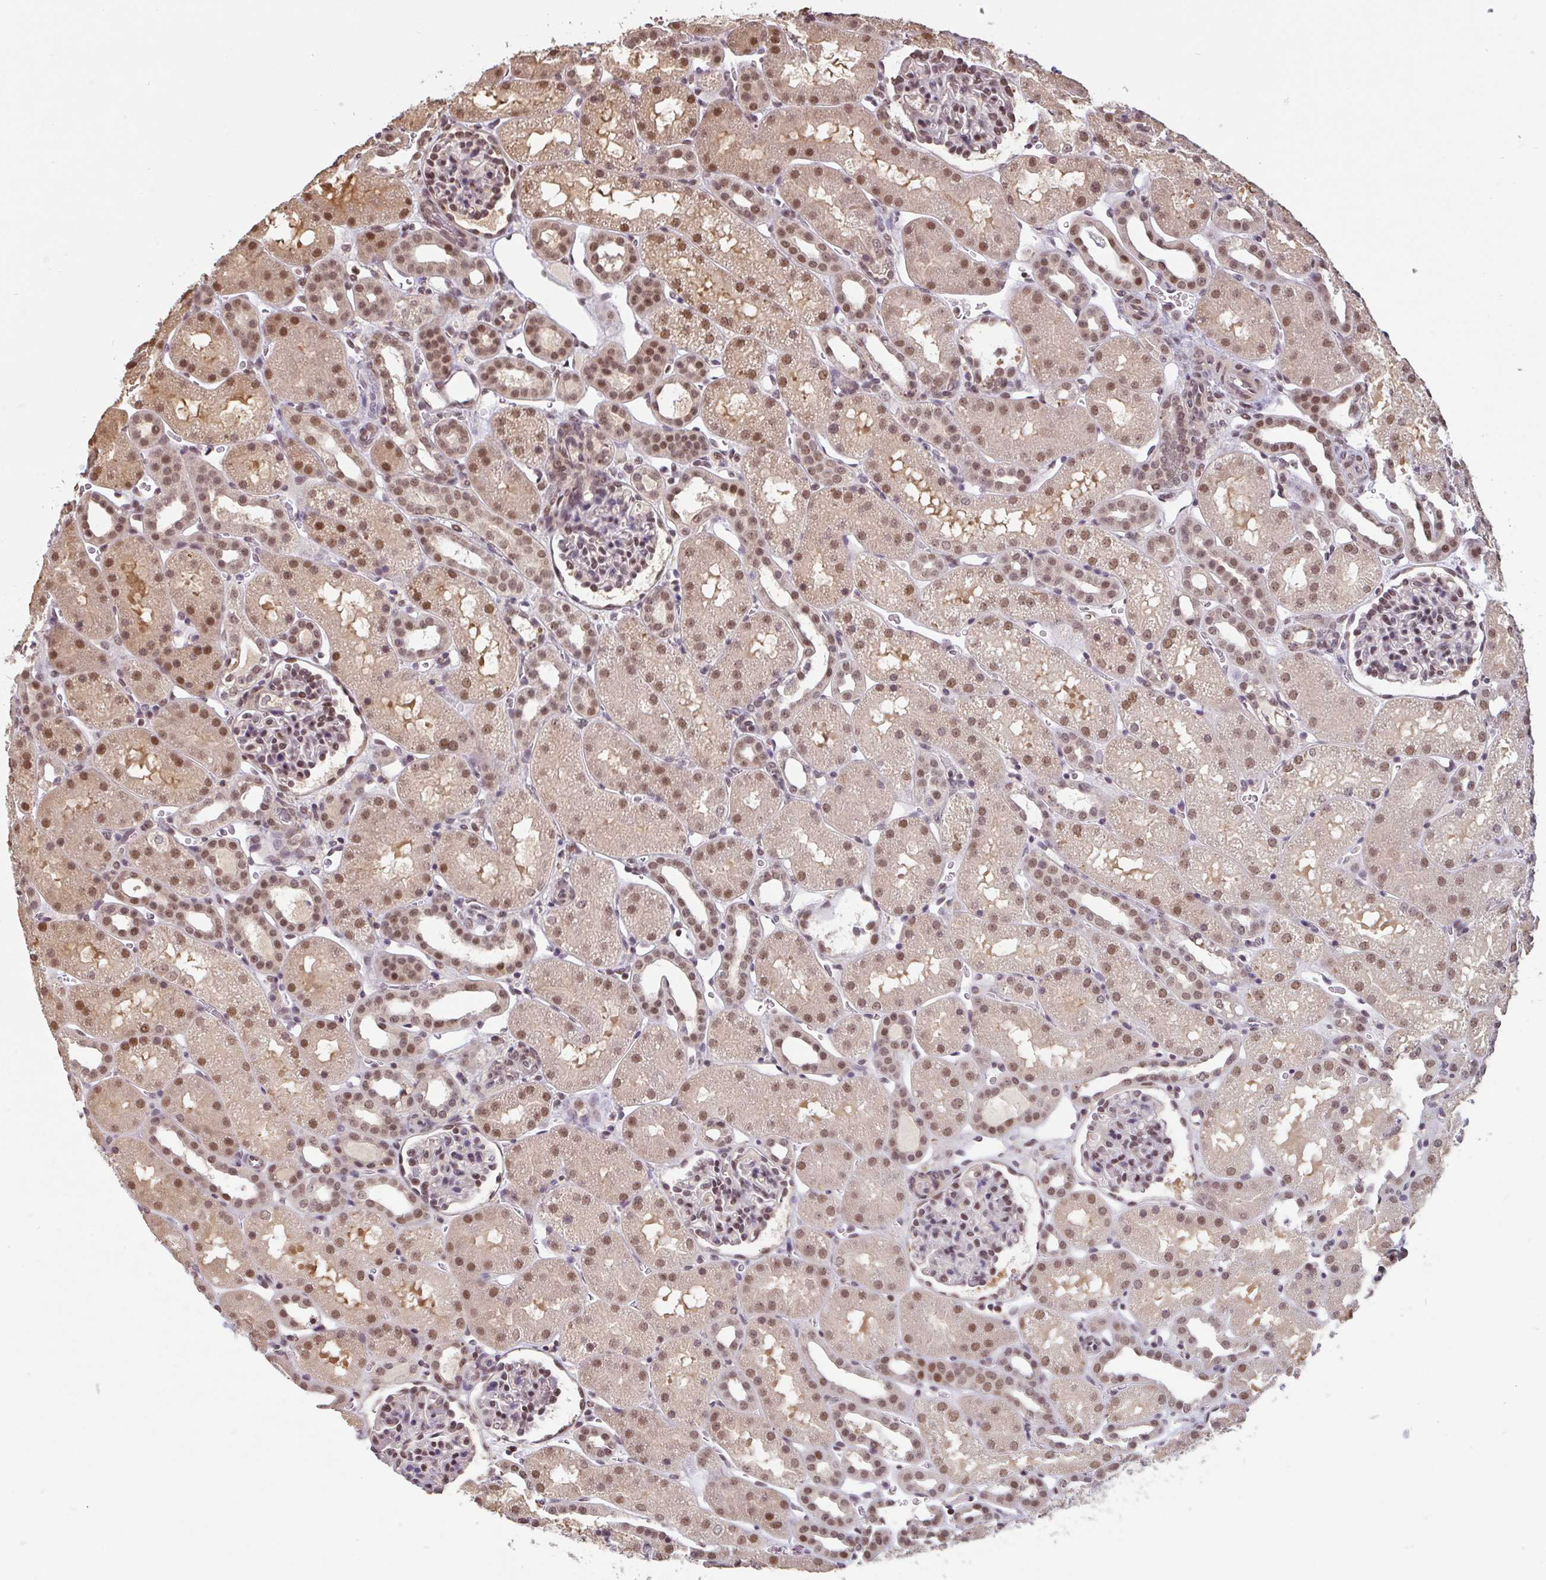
{"staining": {"intensity": "moderate", "quantity": ">75%", "location": "nuclear"}, "tissue": "kidney", "cell_type": "Cells in glomeruli", "image_type": "normal", "snomed": [{"axis": "morphology", "description": "Normal tissue, NOS"}, {"axis": "topography", "description": "Kidney"}], "caption": "Immunohistochemical staining of unremarkable human kidney demonstrates >75% levels of moderate nuclear protein expression in approximately >75% of cells in glomeruli. (DAB (3,3'-diaminobenzidine) = brown stain, brightfield microscopy at high magnification).", "gene": "DR1", "patient": {"sex": "male", "age": 2}}